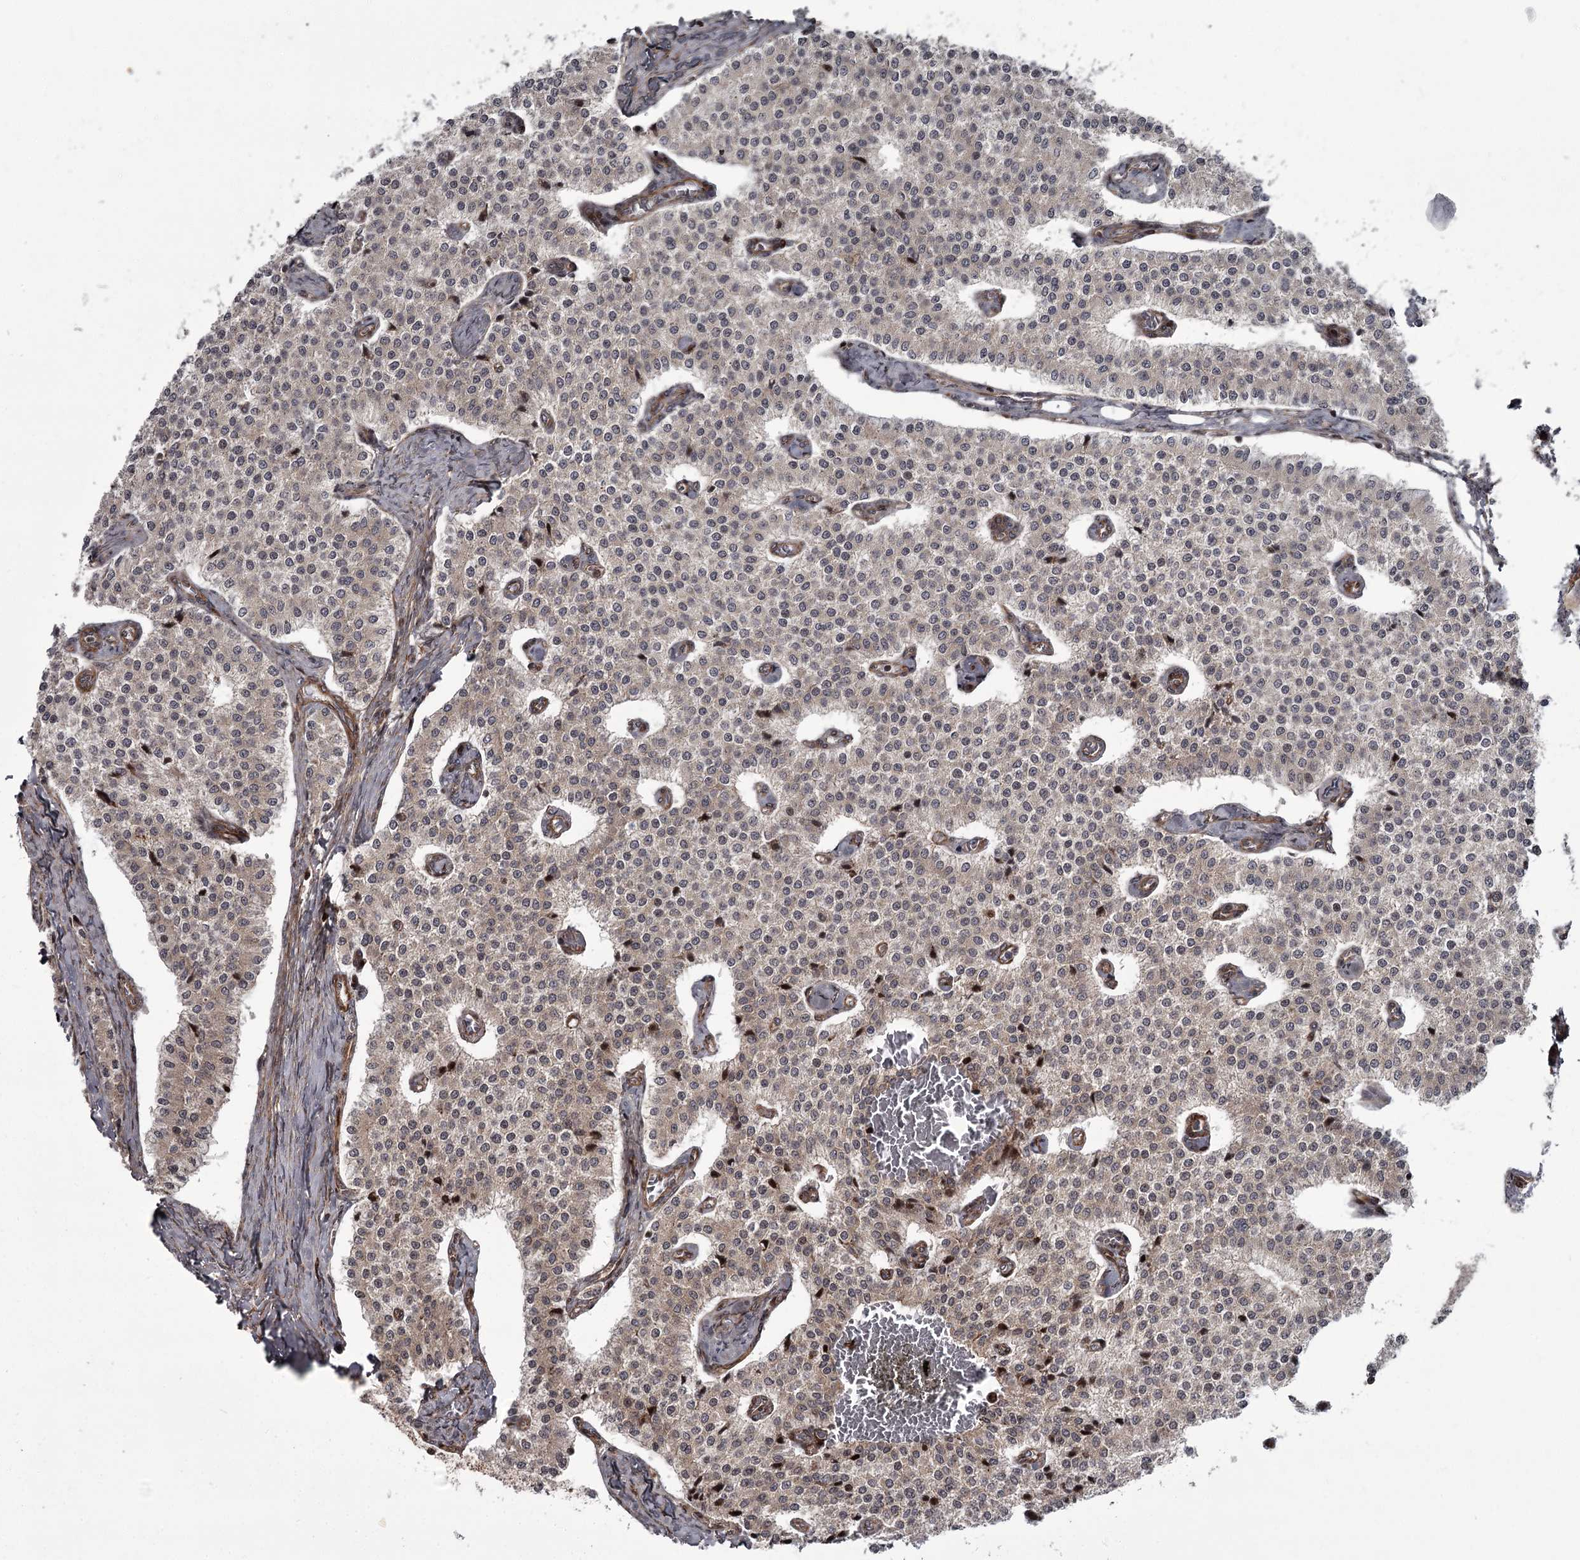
{"staining": {"intensity": "negative", "quantity": "none", "location": "none"}, "tissue": "carcinoid", "cell_type": "Tumor cells", "image_type": "cancer", "snomed": [{"axis": "morphology", "description": "Carcinoid, malignant, NOS"}, {"axis": "topography", "description": "Colon"}], "caption": "There is no significant positivity in tumor cells of carcinoid.", "gene": "THAP9", "patient": {"sex": "female", "age": 52}}